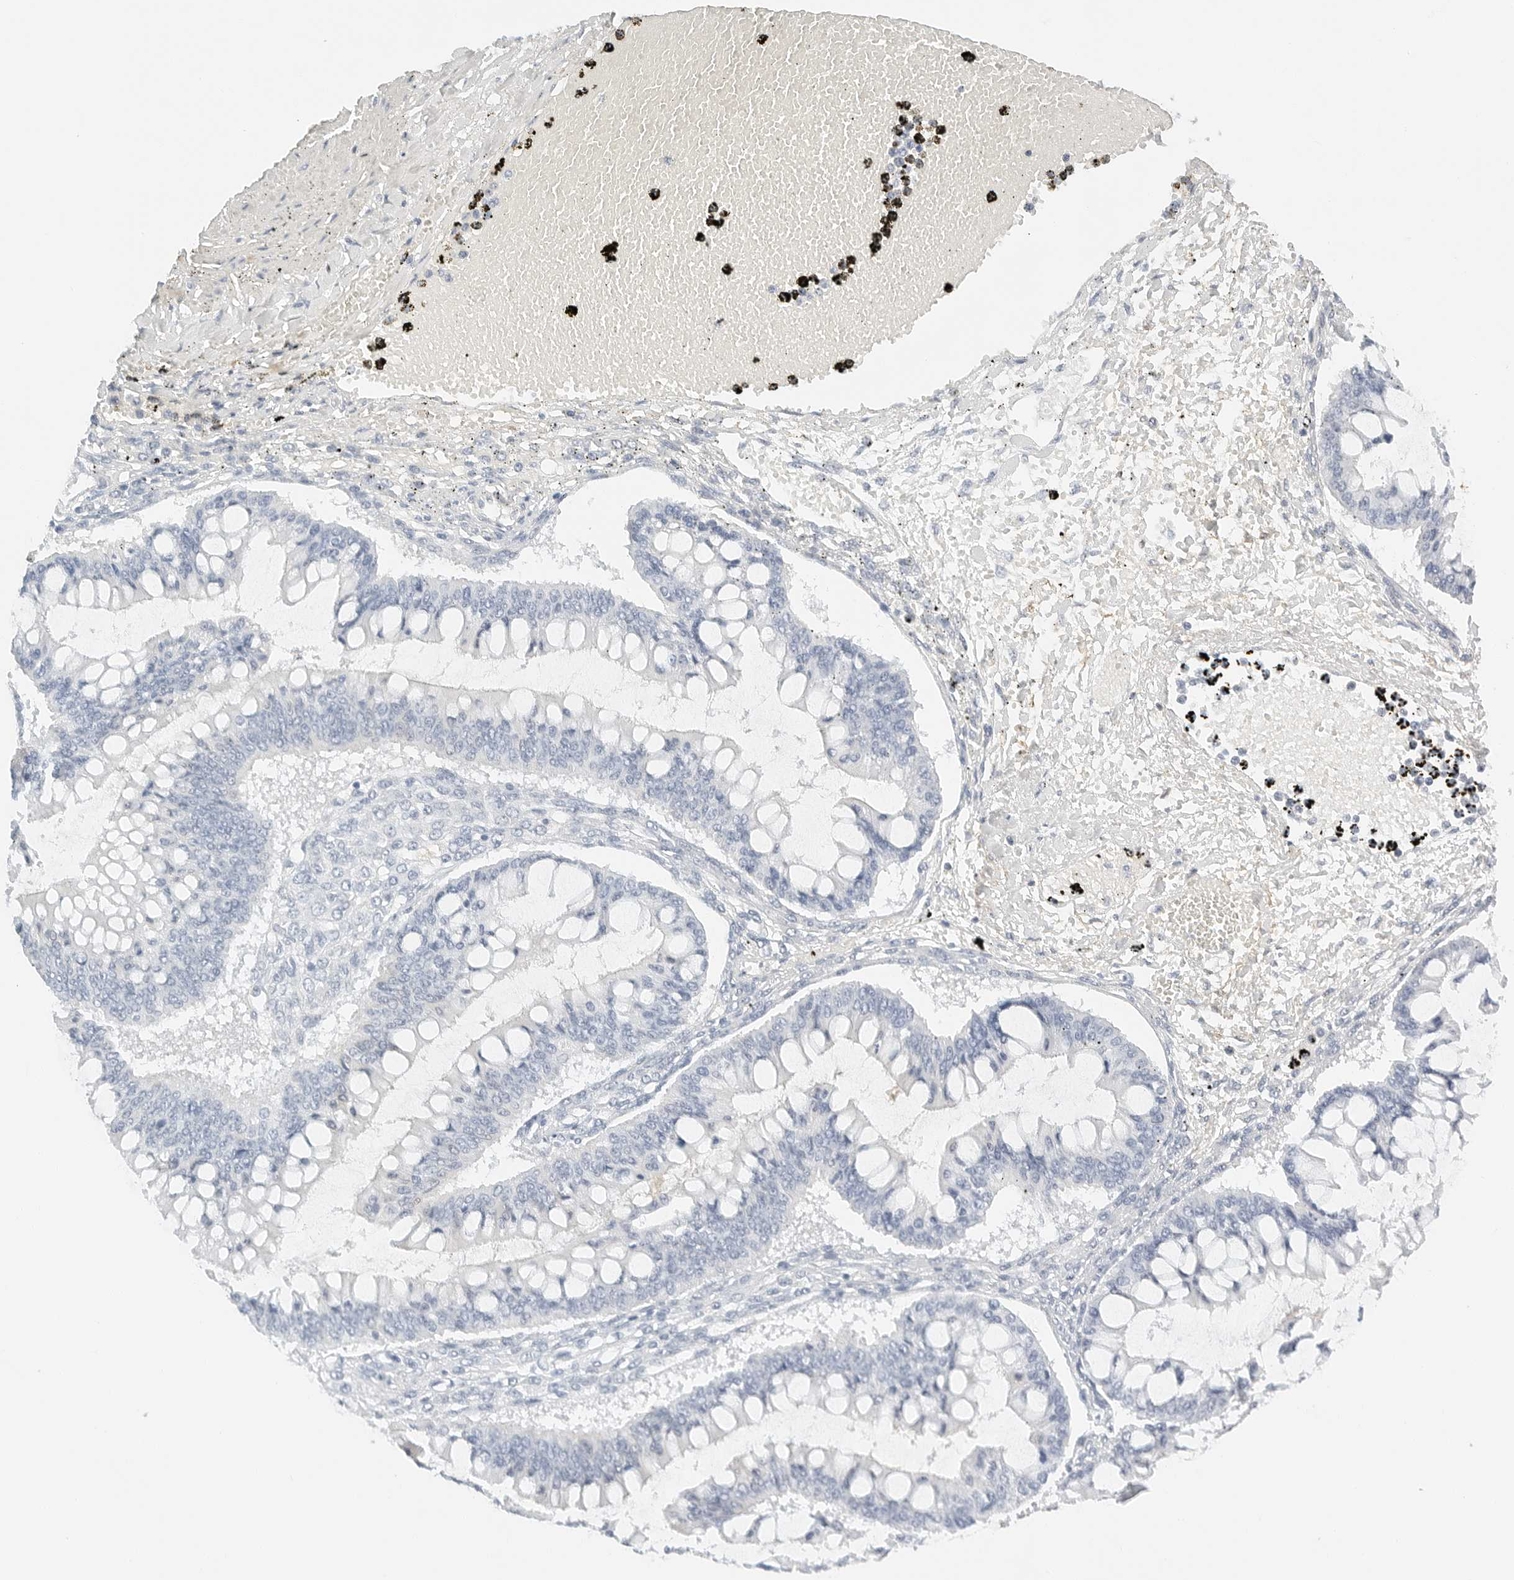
{"staining": {"intensity": "negative", "quantity": "none", "location": "none"}, "tissue": "ovarian cancer", "cell_type": "Tumor cells", "image_type": "cancer", "snomed": [{"axis": "morphology", "description": "Cystadenocarcinoma, mucinous, NOS"}, {"axis": "topography", "description": "Ovary"}], "caption": "Micrograph shows no significant protein expression in tumor cells of ovarian cancer.", "gene": "PKDCC", "patient": {"sex": "female", "age": 73}}